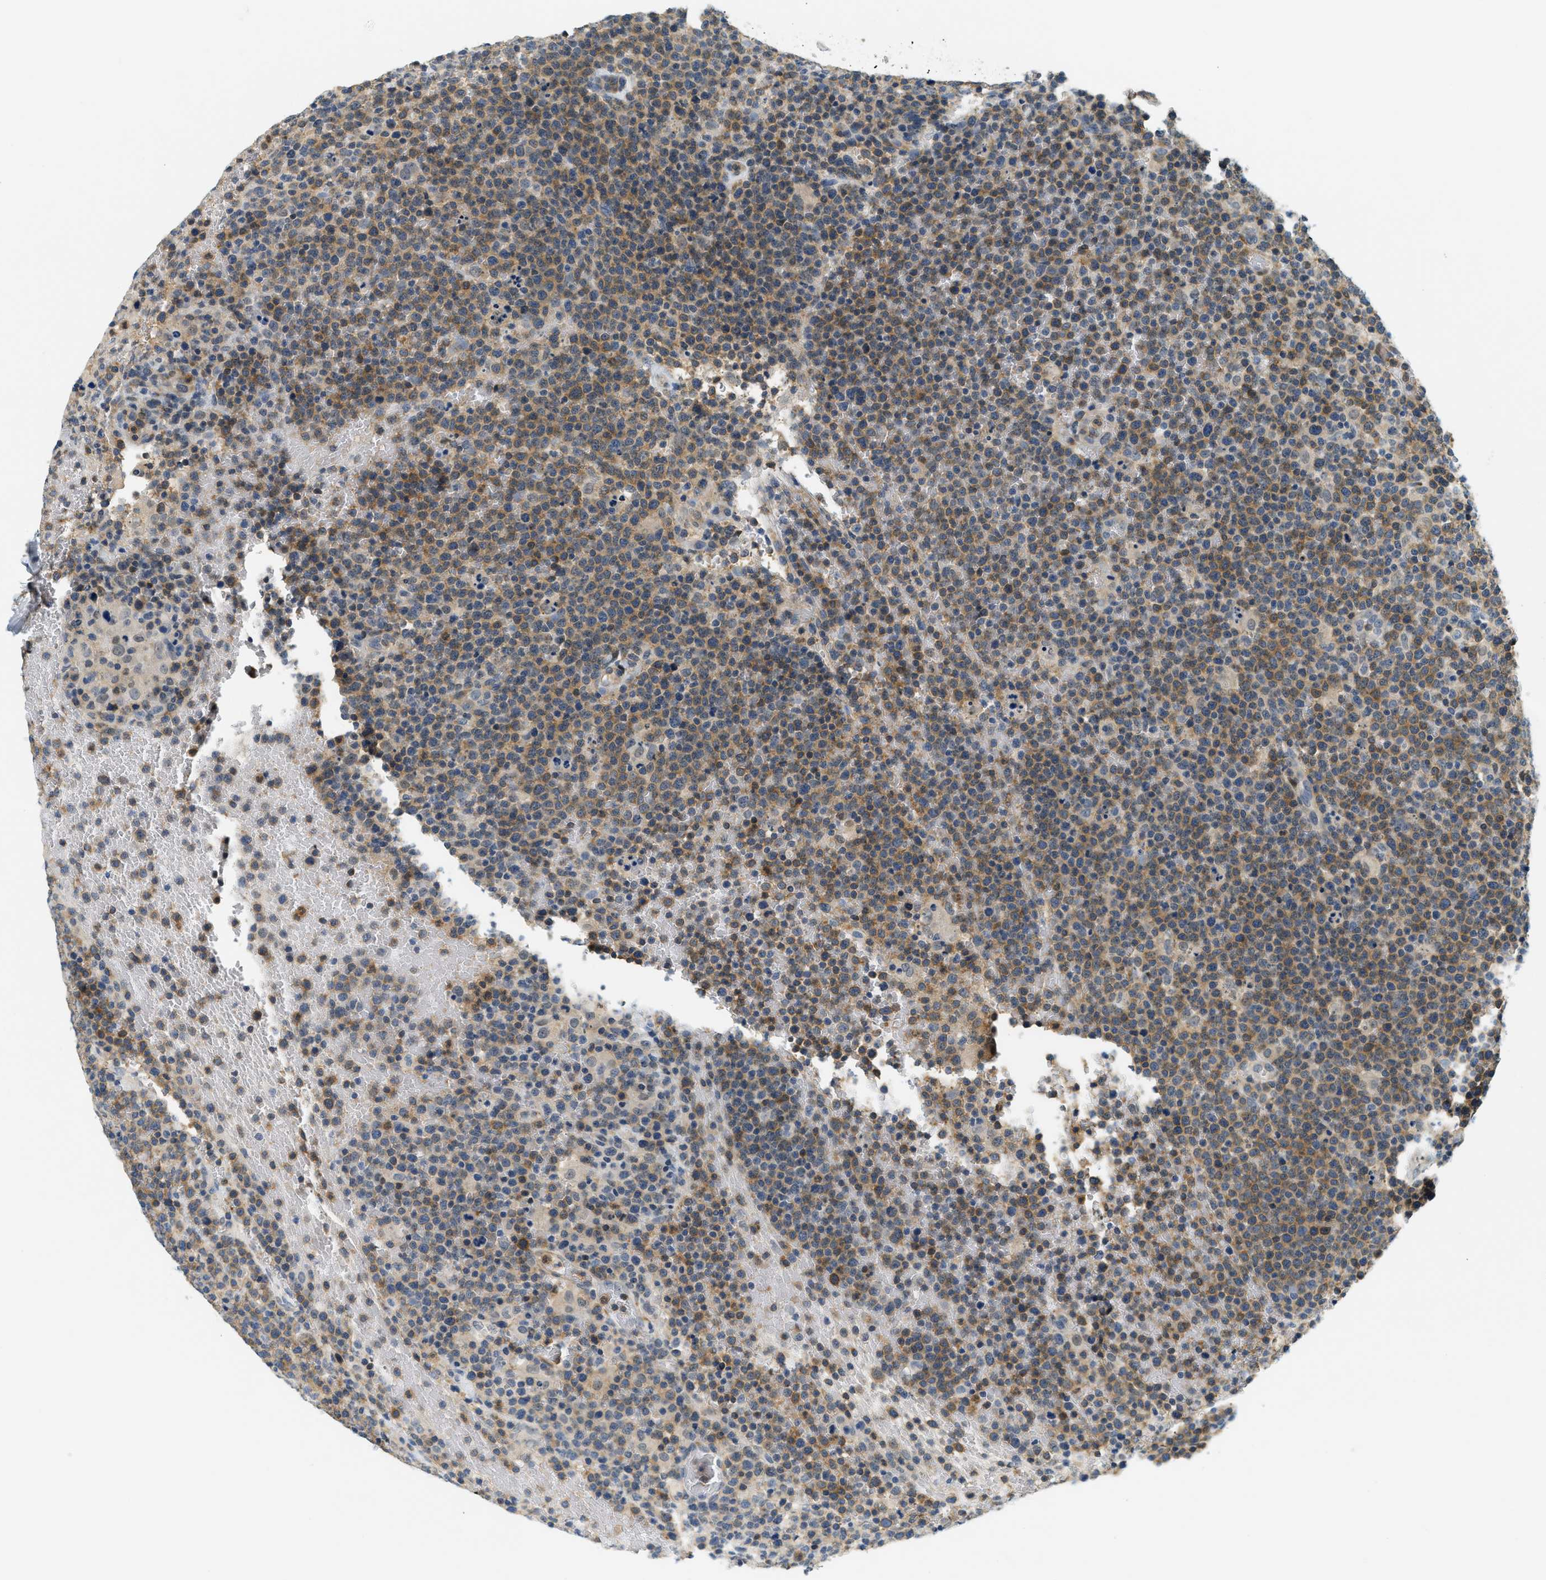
{"staining": {"intensity": "moderate", "quantity": ">75%", "location": "cytoplasmic/membranous"}, "tissue": "lymphoma", "cell_type": "Tumor cells", "image_type": "cancer", "snomed": [{"axis": "morphology", "description": "Malignant lymphoma, non-Hodgkin's type, High grade"}, {"axis": "topography", "description": "Lymph node"}], "caption": "There is medium levels of moderate cytoplasmic/membranous positivity in tumor cells of lymphoma, as demonstrated by immunohistochemical staining (brown color).", "gene": "RASGRP2", "patient": {"sex": "male", "age": 61}}